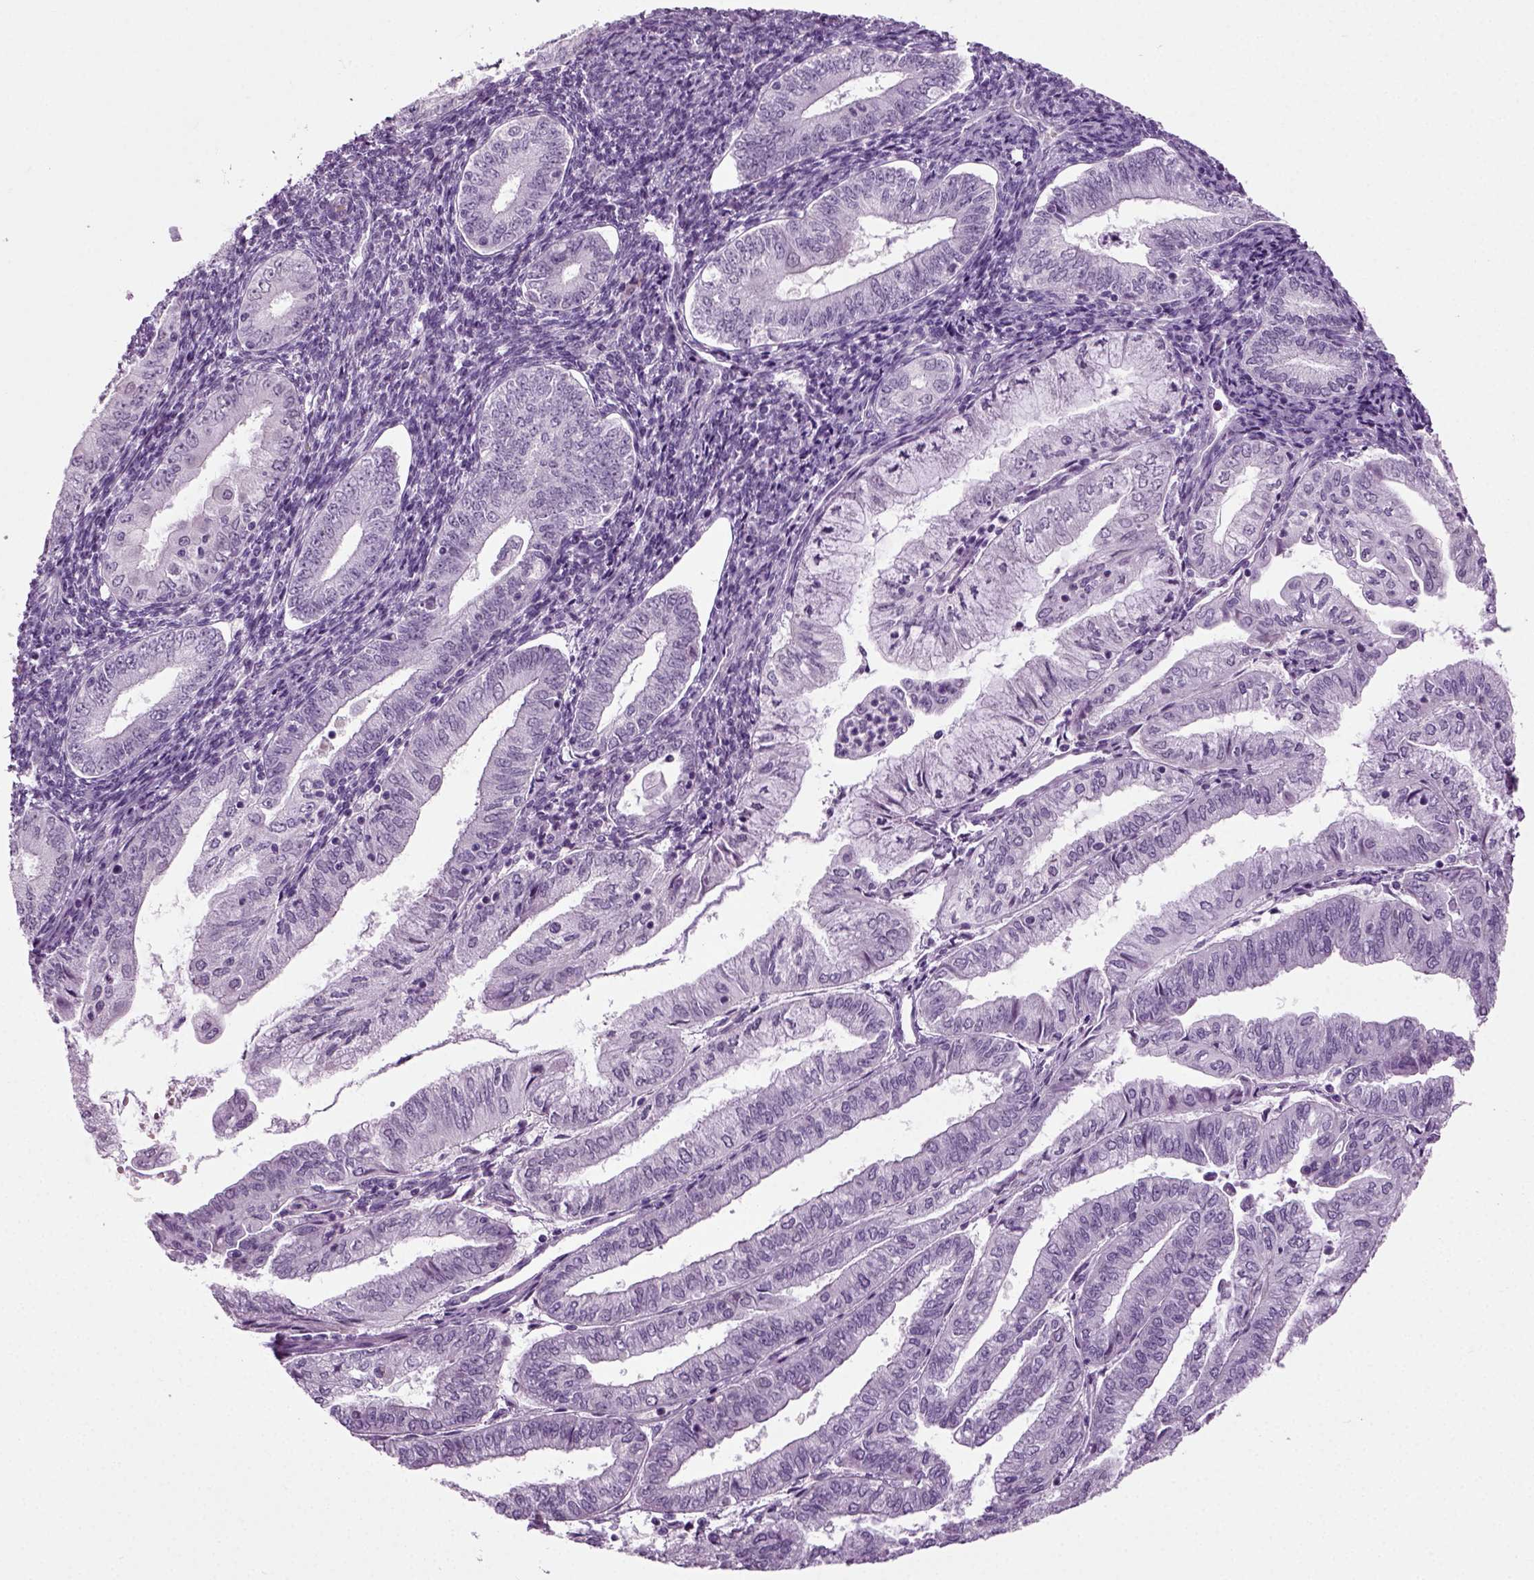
{"staining": {"intensity": "negative", "quantity": "none", "location": "none"}, "tissue": "endometrial cancer", "cell_type": "Tumor cells", "image_type": "cancer", "snomed": [{"axis": "morphology", "description": "Adenocarcinoma, NOS"}, {"axis": "topography", "description": "Endometrium"}], "caption": "DAB (3,3'-diaminobenzidine) immunohistochemical staining of endometrial adenocarcinoma reveals no significant positivity in tumor cells.", "gene": "ZC2HC1C", "patient": {"sex": "female", "age": 55}}